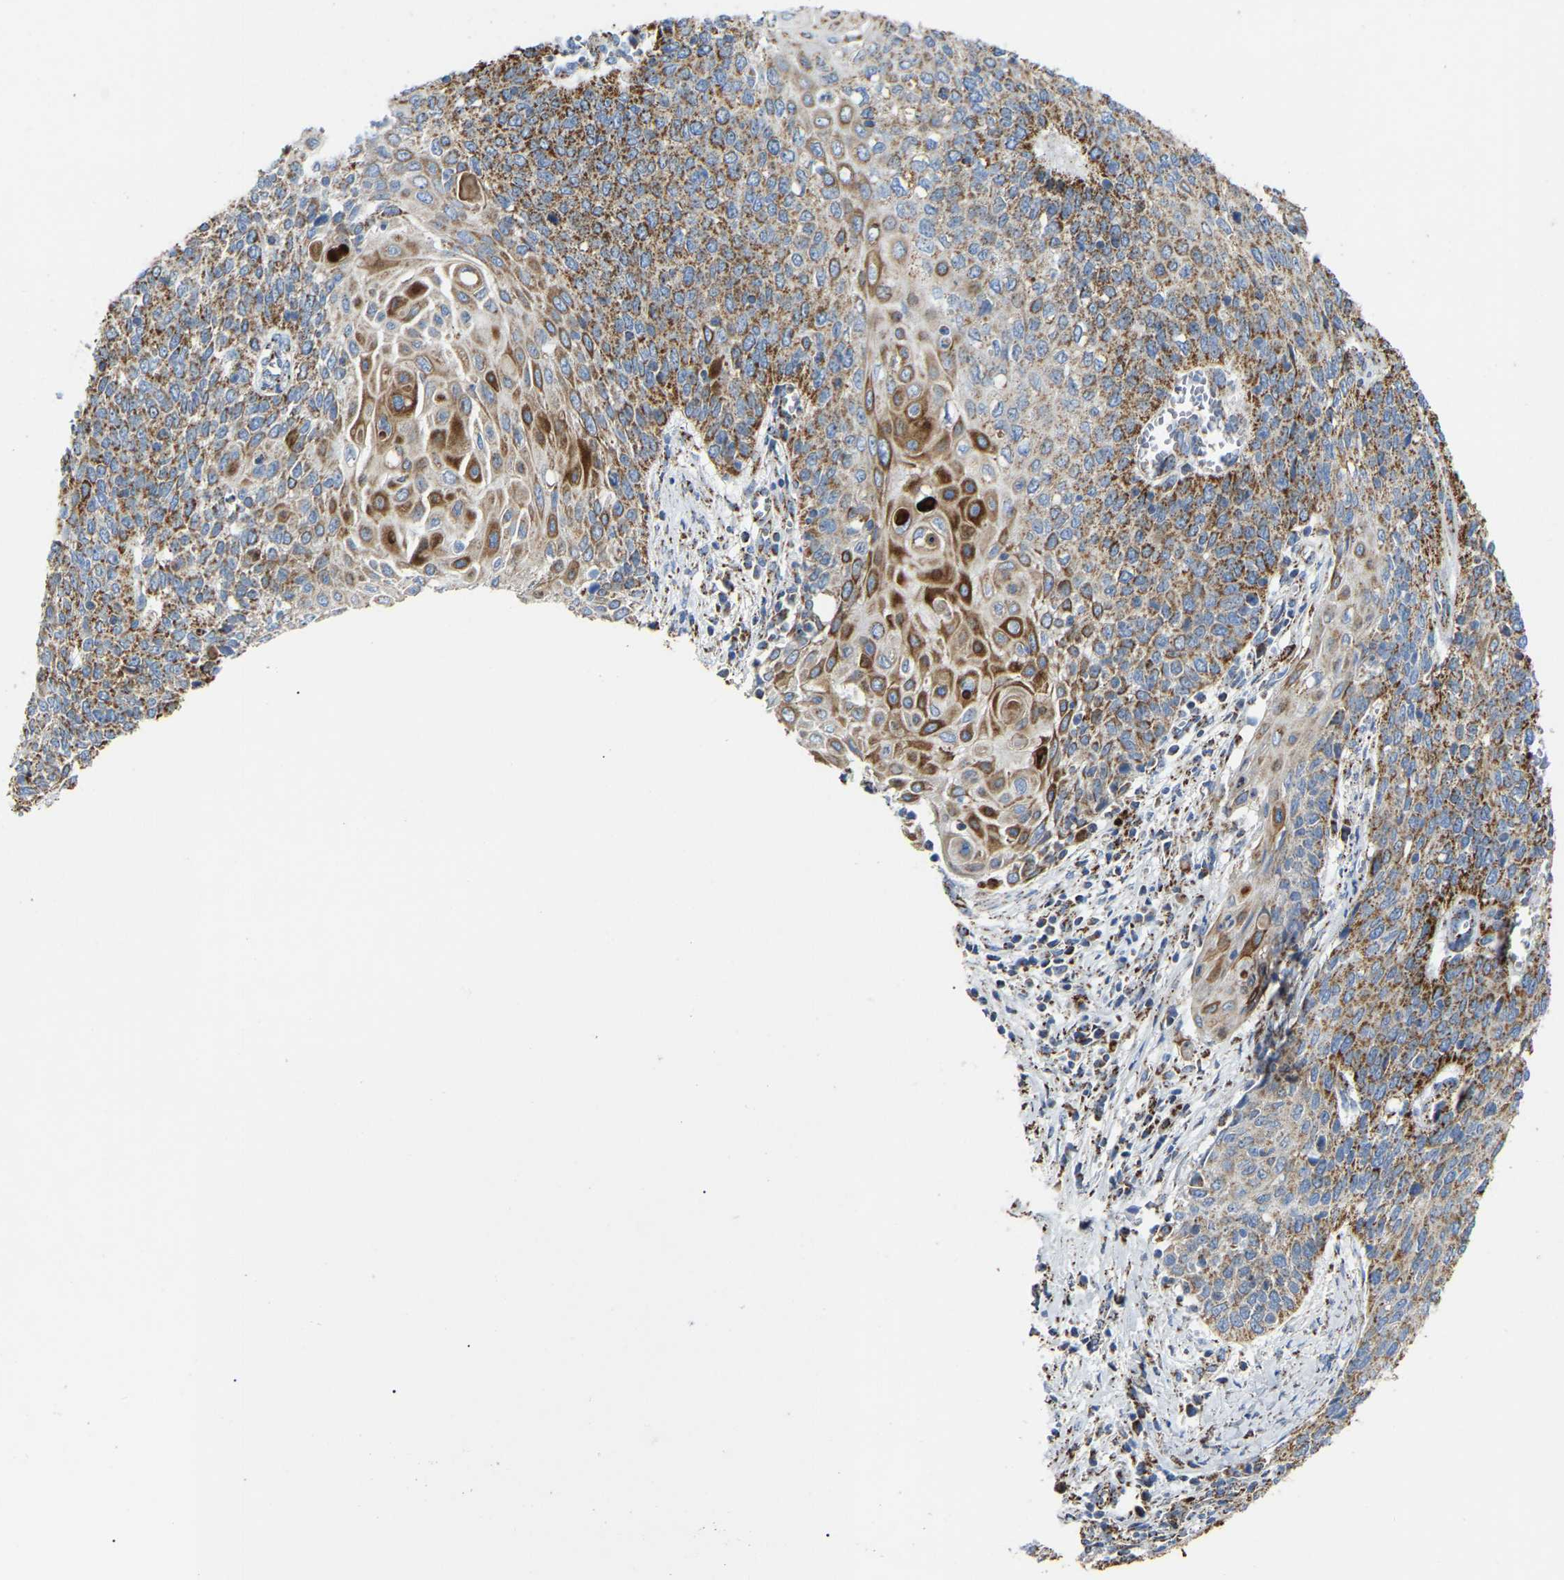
{"staining": {"intensity": "moderate", "quantity": ">75%", "location": "cytoplasmic/membranous"}, "tissue": "cervical cancer", "cell_type": "Tumor cells", "image_type": "cancer", "snomed": [{"axis": "morphology", "description": "Squamous cell carcinoma, NOS"}, {"axis": "topography", "description": "Cervix"}], "caption": "Protein analysis of cervical cancer (squamous cell carcinoma) tissue reveals moderate cytoplasmic/membranous staining in approximately >75% of tumor cells.", "gene": "HIBADH", "patient": {"sex": "female", "age": 39}}